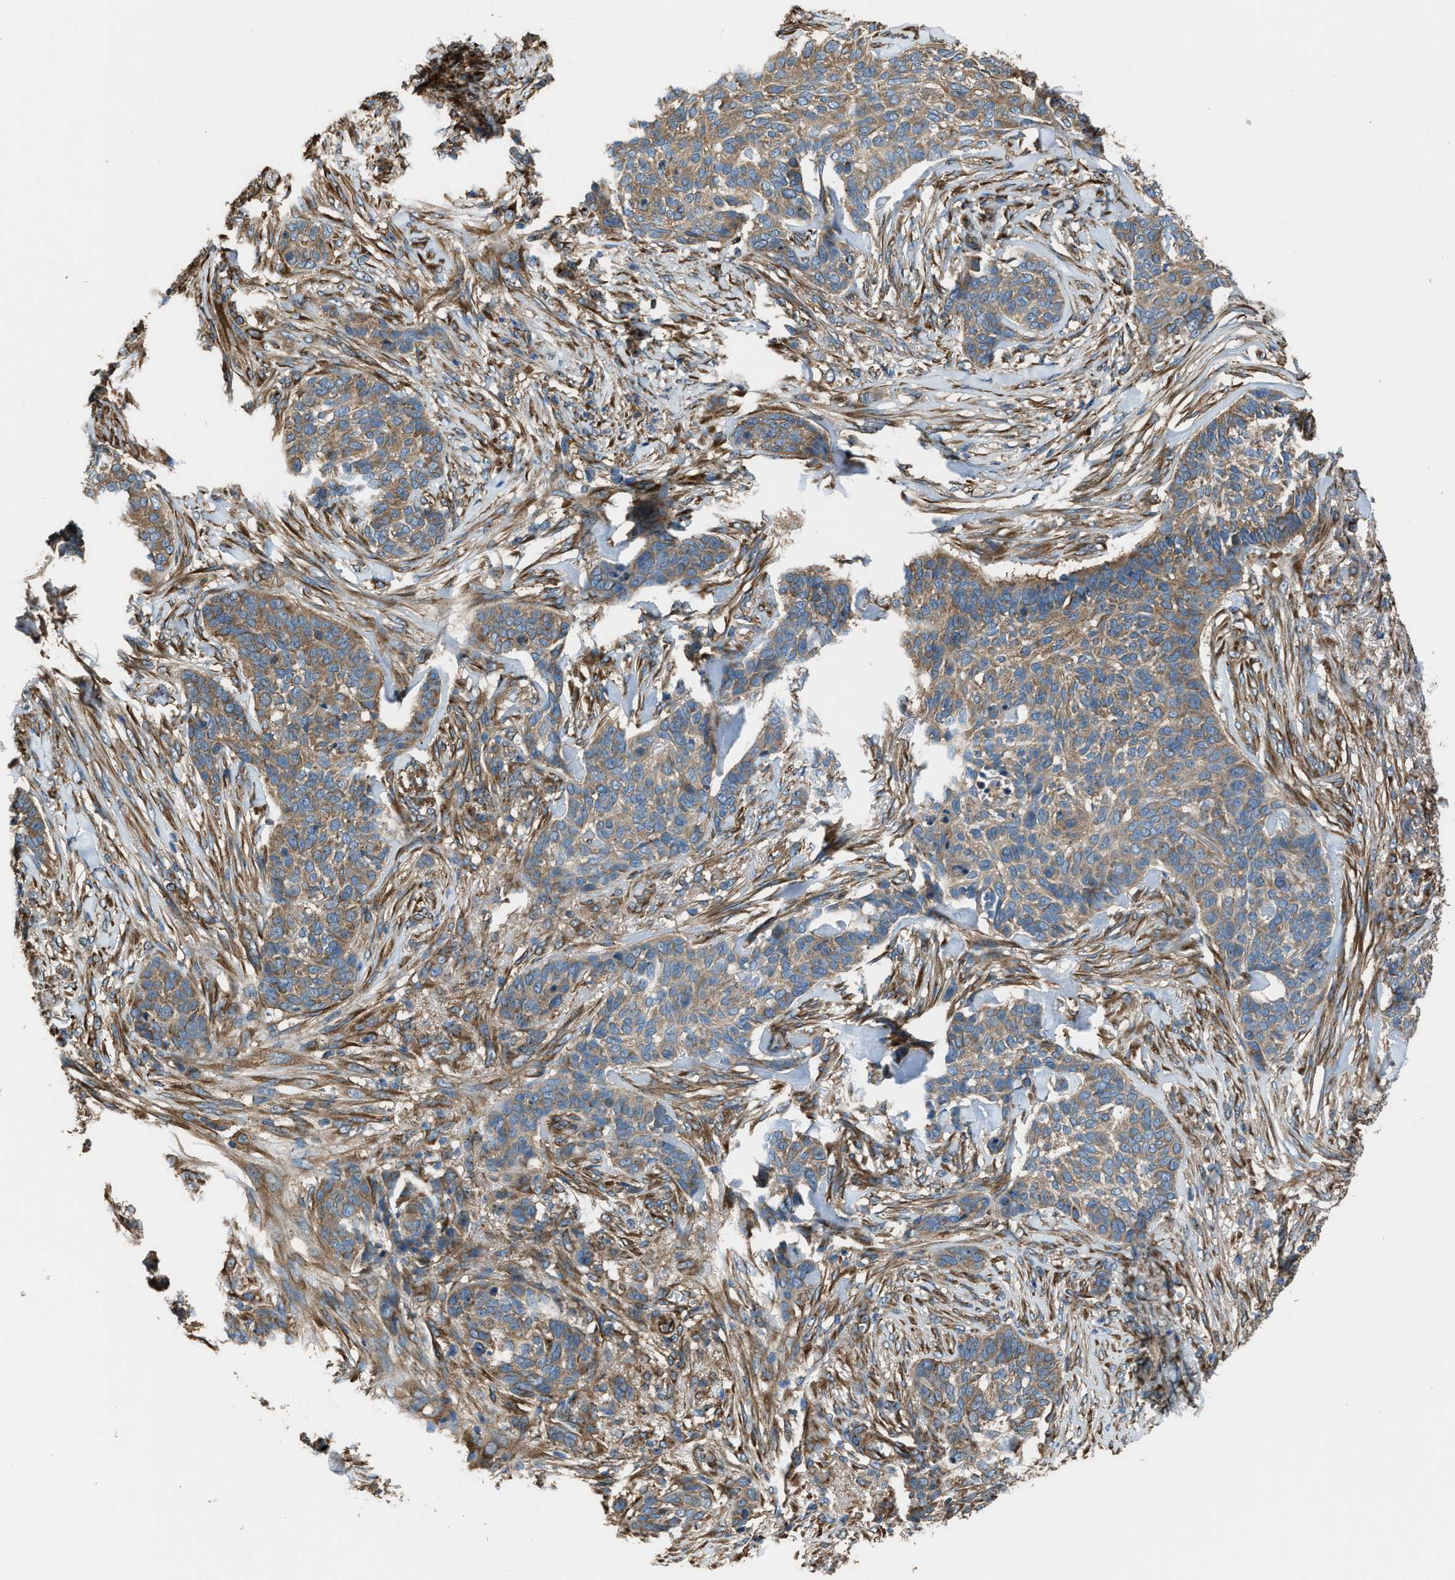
{"staining": {"intensity": "moderate", "quantity": ">75%", "location": "cytoplasmic/membranous"}, "tissue": "skin cancer", "cell_type": "Tumor cells", "image_type": "cancer", "snomed": [{"axis": "morphology", "description": "Basal cell carcinoma"}, {"axis": "topography", "description": "Skin"}], "caption": "Skin cancer (basal cell carcinoma) stained with a brown dye shows moderate cytoplasmic/membranous positive expression in approximately >75% of tumor cells.", "gene": "TRPC1", "patient": {"sex": "male", "age": 85}}